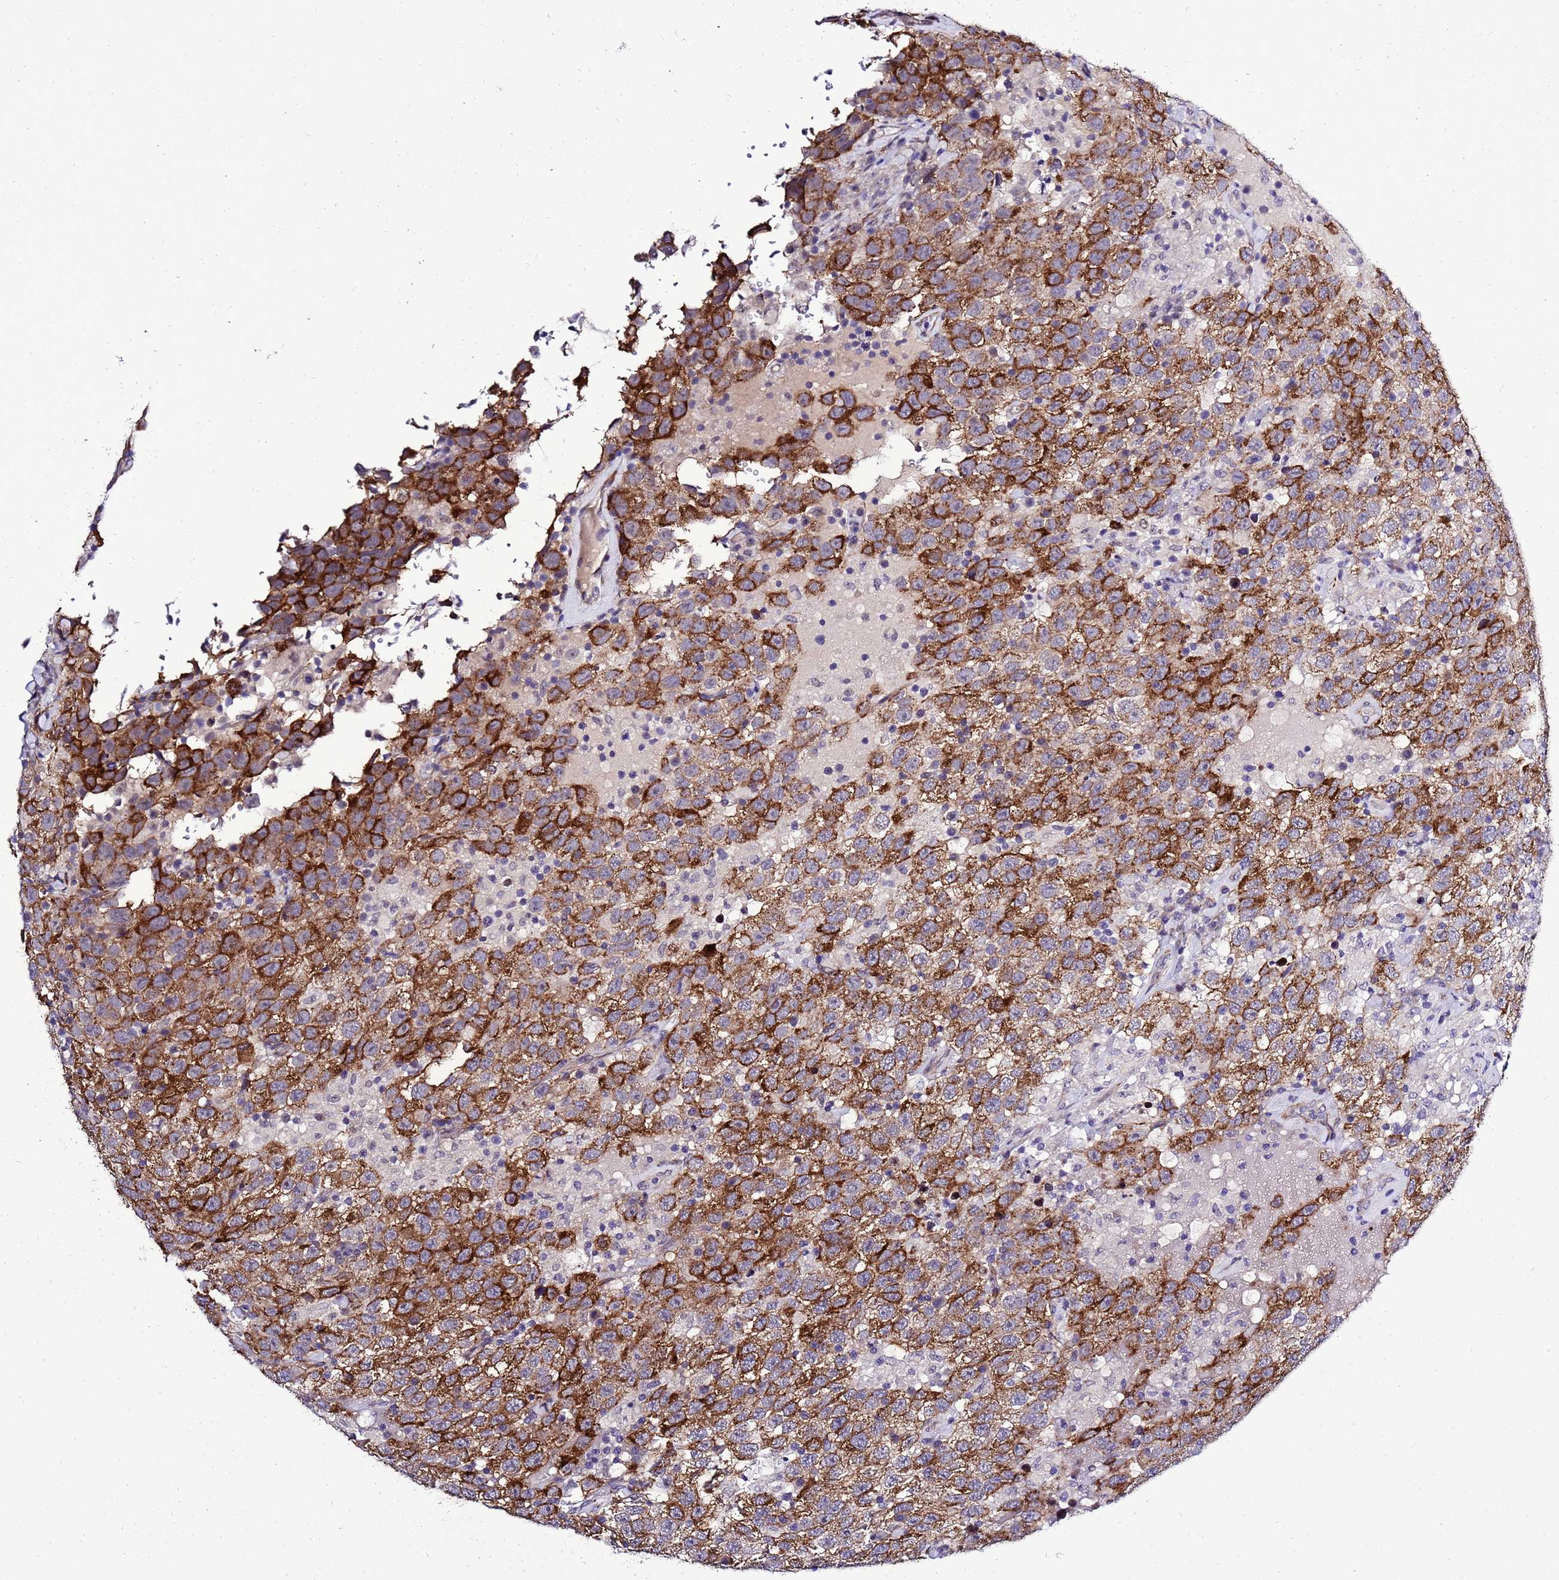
{"staining": {"intensity": "strong", "quantity": ">75%", "location": "cytoplasmic/membranous"}, "tissue": "testis cancer", "cell_type": "Tumor cells", "image_type": "cancer", "snomed": [{"axis": "morphology", "description": "Seminoma, NOS"}, {"axis": "topography", "description": "Testis"}], "caption": "Testis cancer stained for a protein (brown) reveals strong cytoplasmic/membranous positive staining in about >75% of tumor cells.", "gene": "GZF1", "patient": {"sex": "male", "age": 41}}